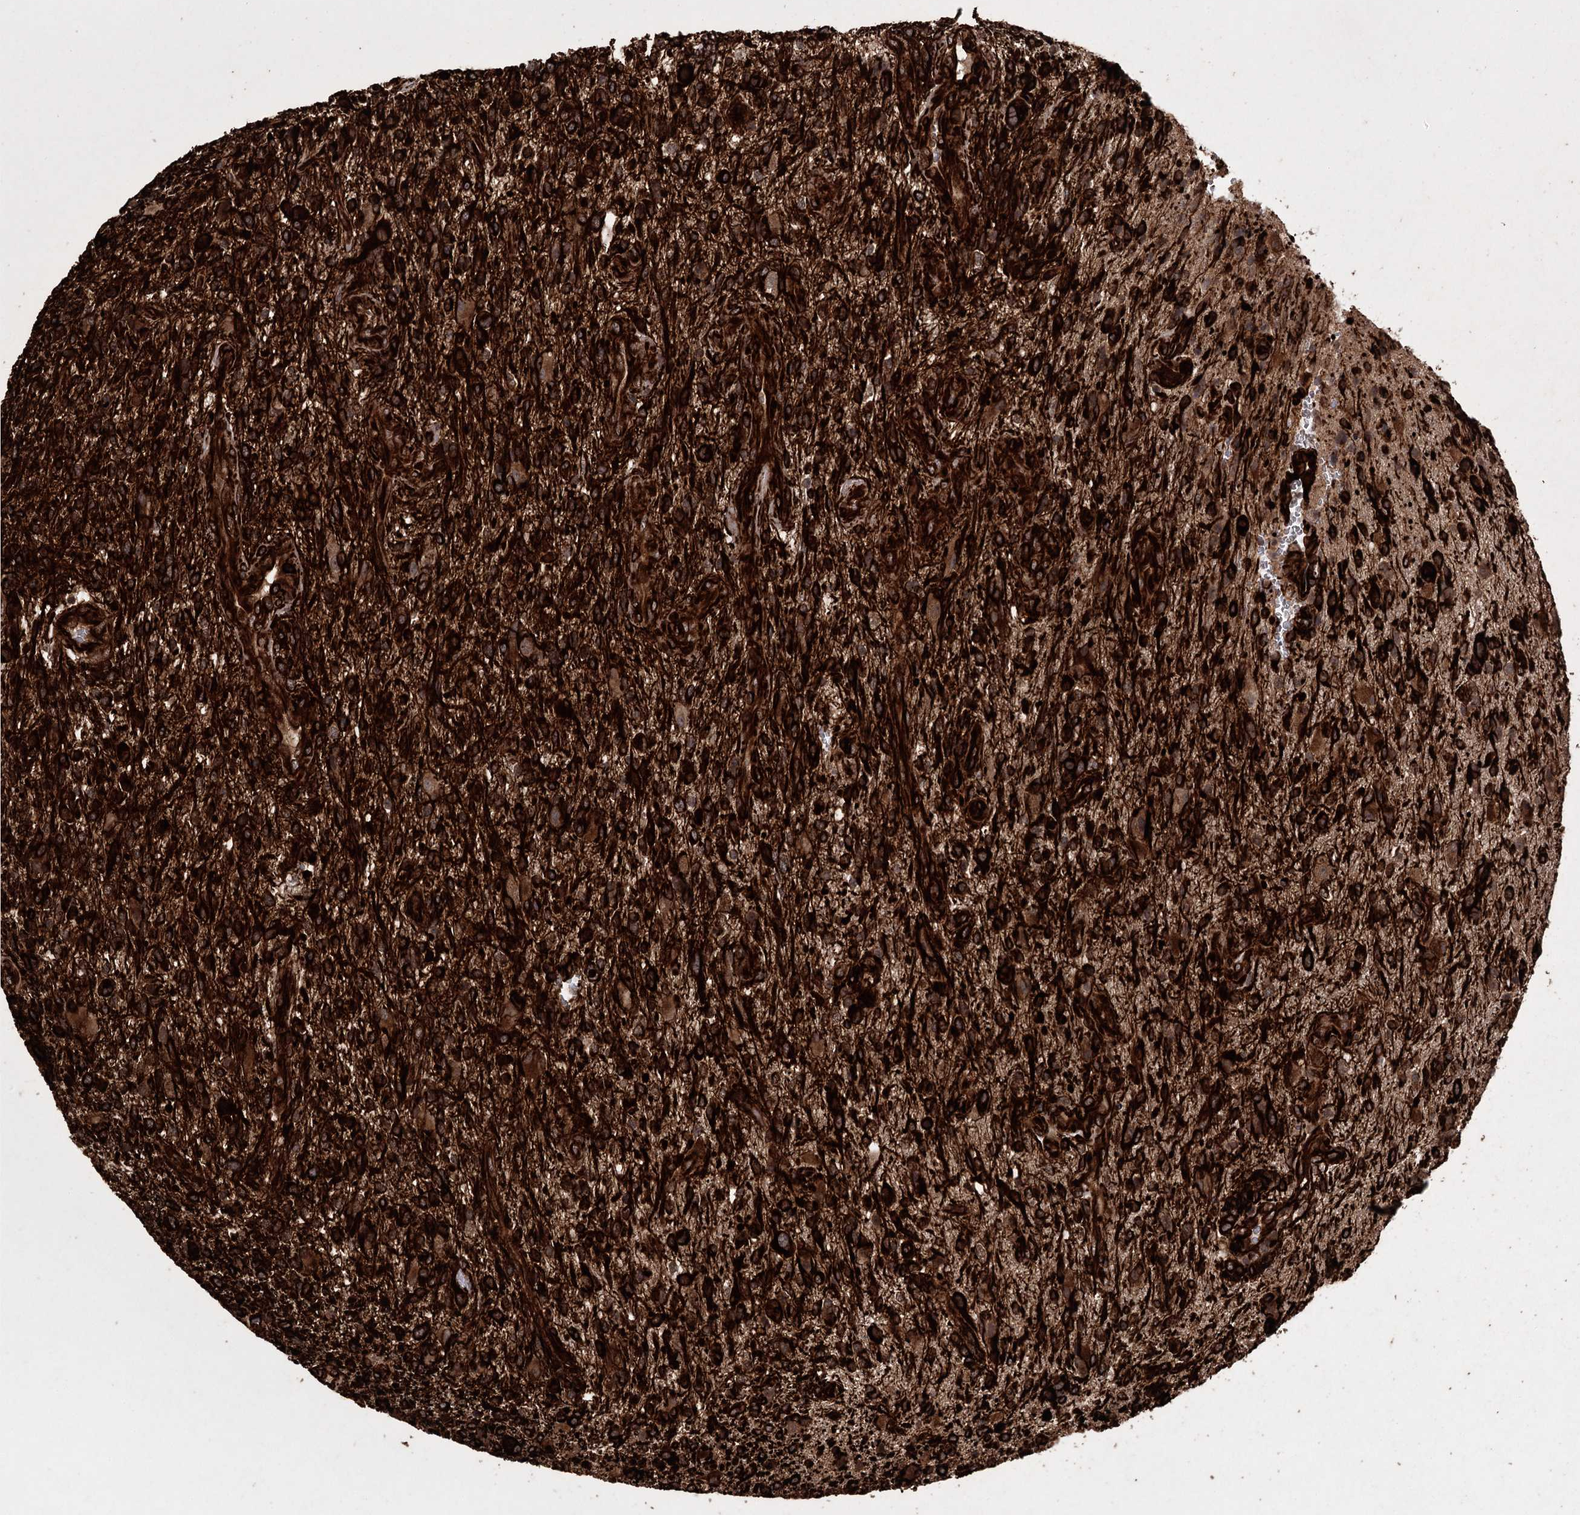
{"staining": {"intensity": "strong", "quantity": ">75%", "location": "cytoplasmic/membranous"}, "tissue": "glioma", "cell_type": "Tumor cells", "image_type": "cancer", "snomed": [{"axis": "morphology", "description": "Glioma, malignant, High grade"}, {"axis": "topography", "description": "Brain"}], "caption": "This is a histology image of IHC staining of malignant high-grade glioma, which shows strong positivity in the cytoplasmic/membranous of tumor cells.", "gene": "RPAP3", "patient": {"sex": "male", "age": 47}}